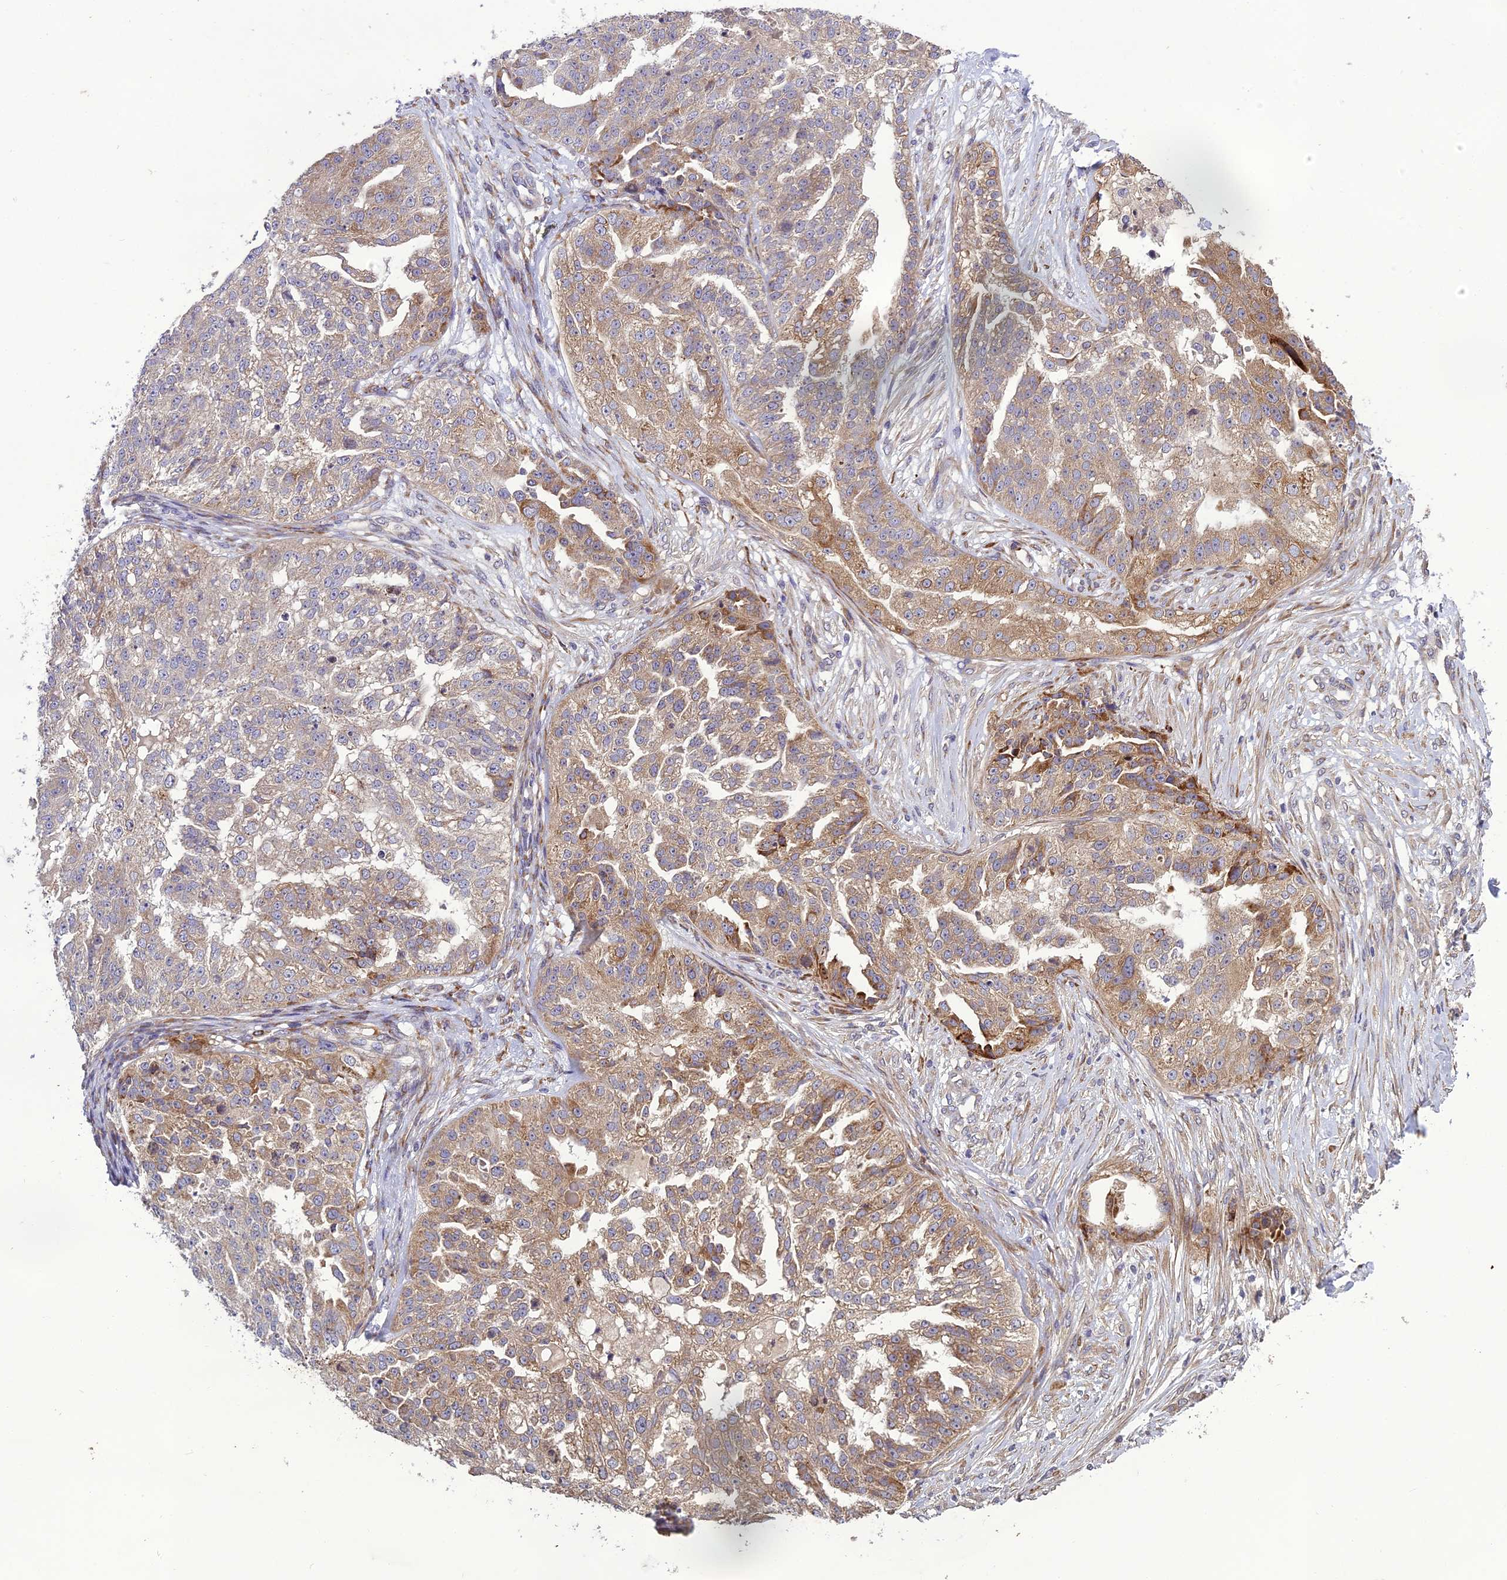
{"staining": {"intensity": "moderate", "quantity": "25%-75%", "location": "cytoplasmic/membranous"}, "tissue": "ovarian cancer", "cell_type": "Tumor cells", "image_type": "cancer", "snomed": [{"axis": "morphology", "description": "Cystadenocarcinoma, serous, NOS"}, {"axis": "topography", "description": "Ovary"}], "caption": "Immunohistochemical staining of ovarian serous cystadenocarcinoma displays medium levels of moderate cytoplasmic/membranous protein expression in approximately 25%-75% of tumor cells.", "gene": "CENPL", "patient": {"sex": "female", "age": 58}}